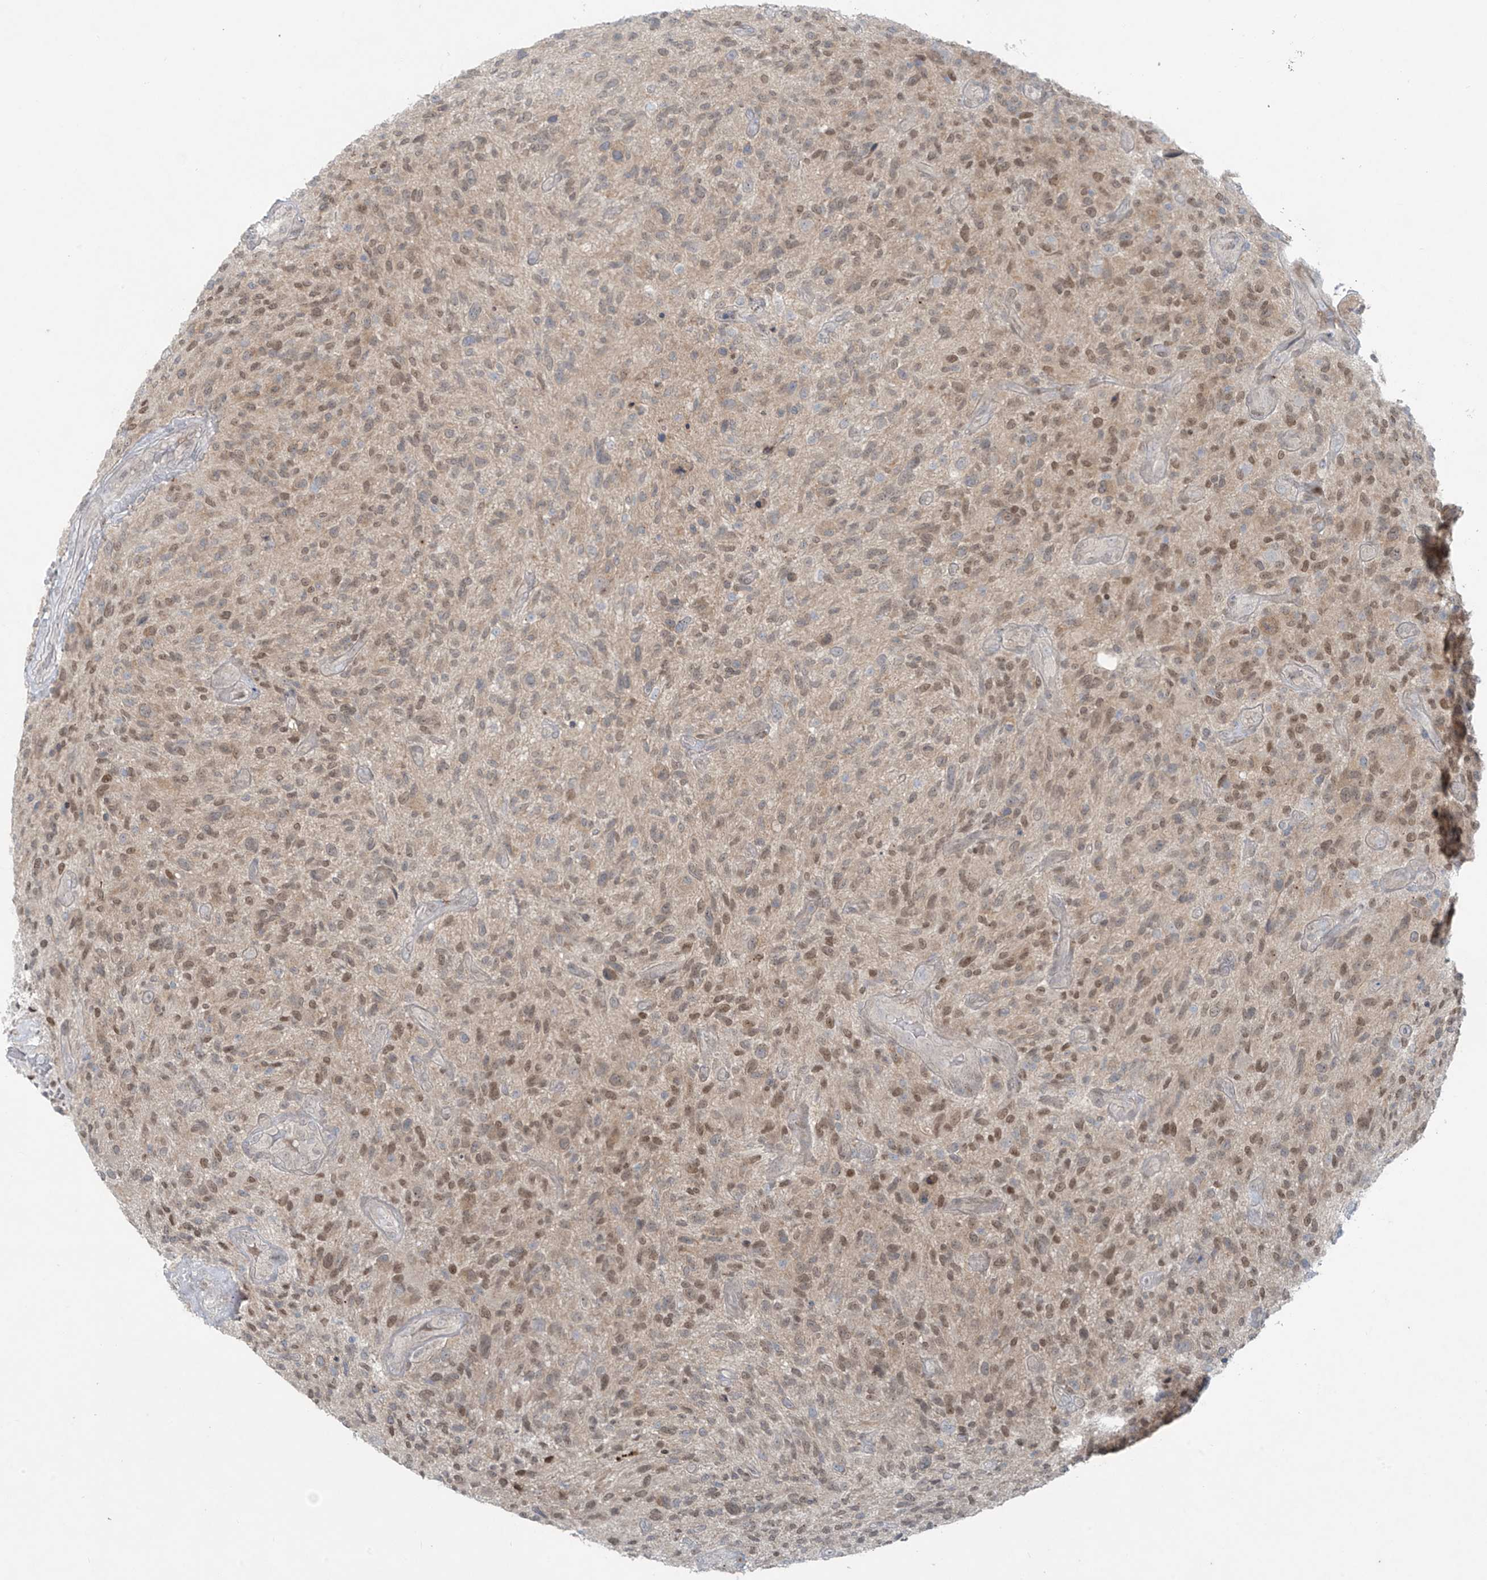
{"staining": {"intensity": "moderate", "quantity": ">75%", "location": "nuclear"}, "tissue": "glioma", "cell_type": "Tumor cells", "image_type": "cancer", "snomed": [{"axis": "morphology", "description": "Glioma, malignant, High grade"}, {"axis": "topography", "description": "Brain"}], "caption": "Glioma stained for a protein exhibits moderate nuclear positivity in tumor cells. Using DAB (3,3'-diaminobenzidine) (brown) and hematoxylin (blue) stains, captured at high magnification using brightfield microscopy.", "gene": "PPAT", "patient": {"sex": "male", "age": 47}}